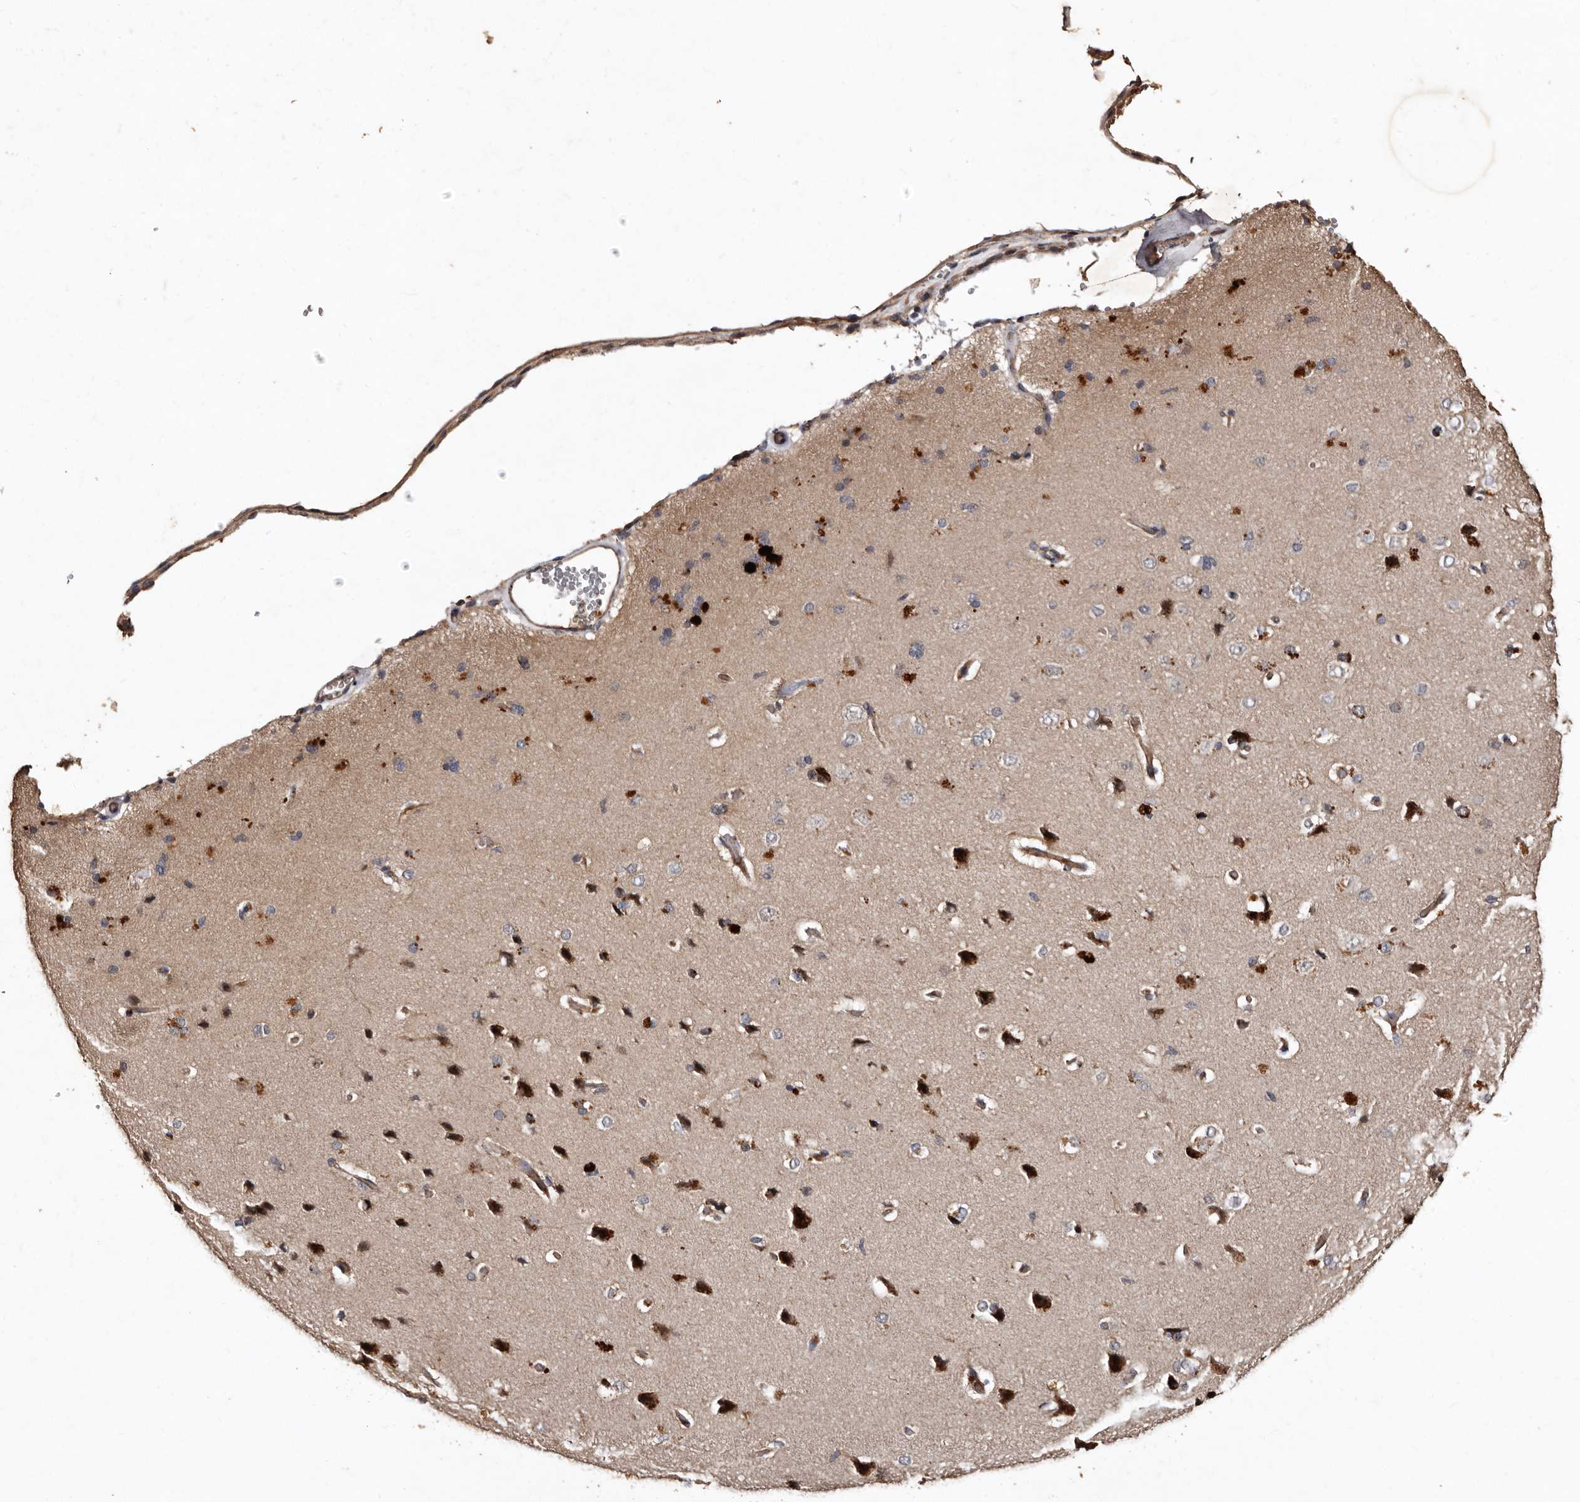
{"staining": {"intensity": "moderate", "quantity": ">75%", "location": "cytoplasmic/membranous"}, "tissue": "cerebral cortex", "cell_type": "Endothelial cells", "image_type": "normal", "snomed": [{"axis": "morphology", "description": "Normal tissue, NOS"}, {"axis": "topography", "description": "Cerebral cortex"}], "caption": "Cerebral cortex stained with IHC exhibits moderate cytoplasmic/membranous positivity in about >75% of endothelial cells.", "gene": "PRKD3", "patient": {"sex": "male", "age": 62}}